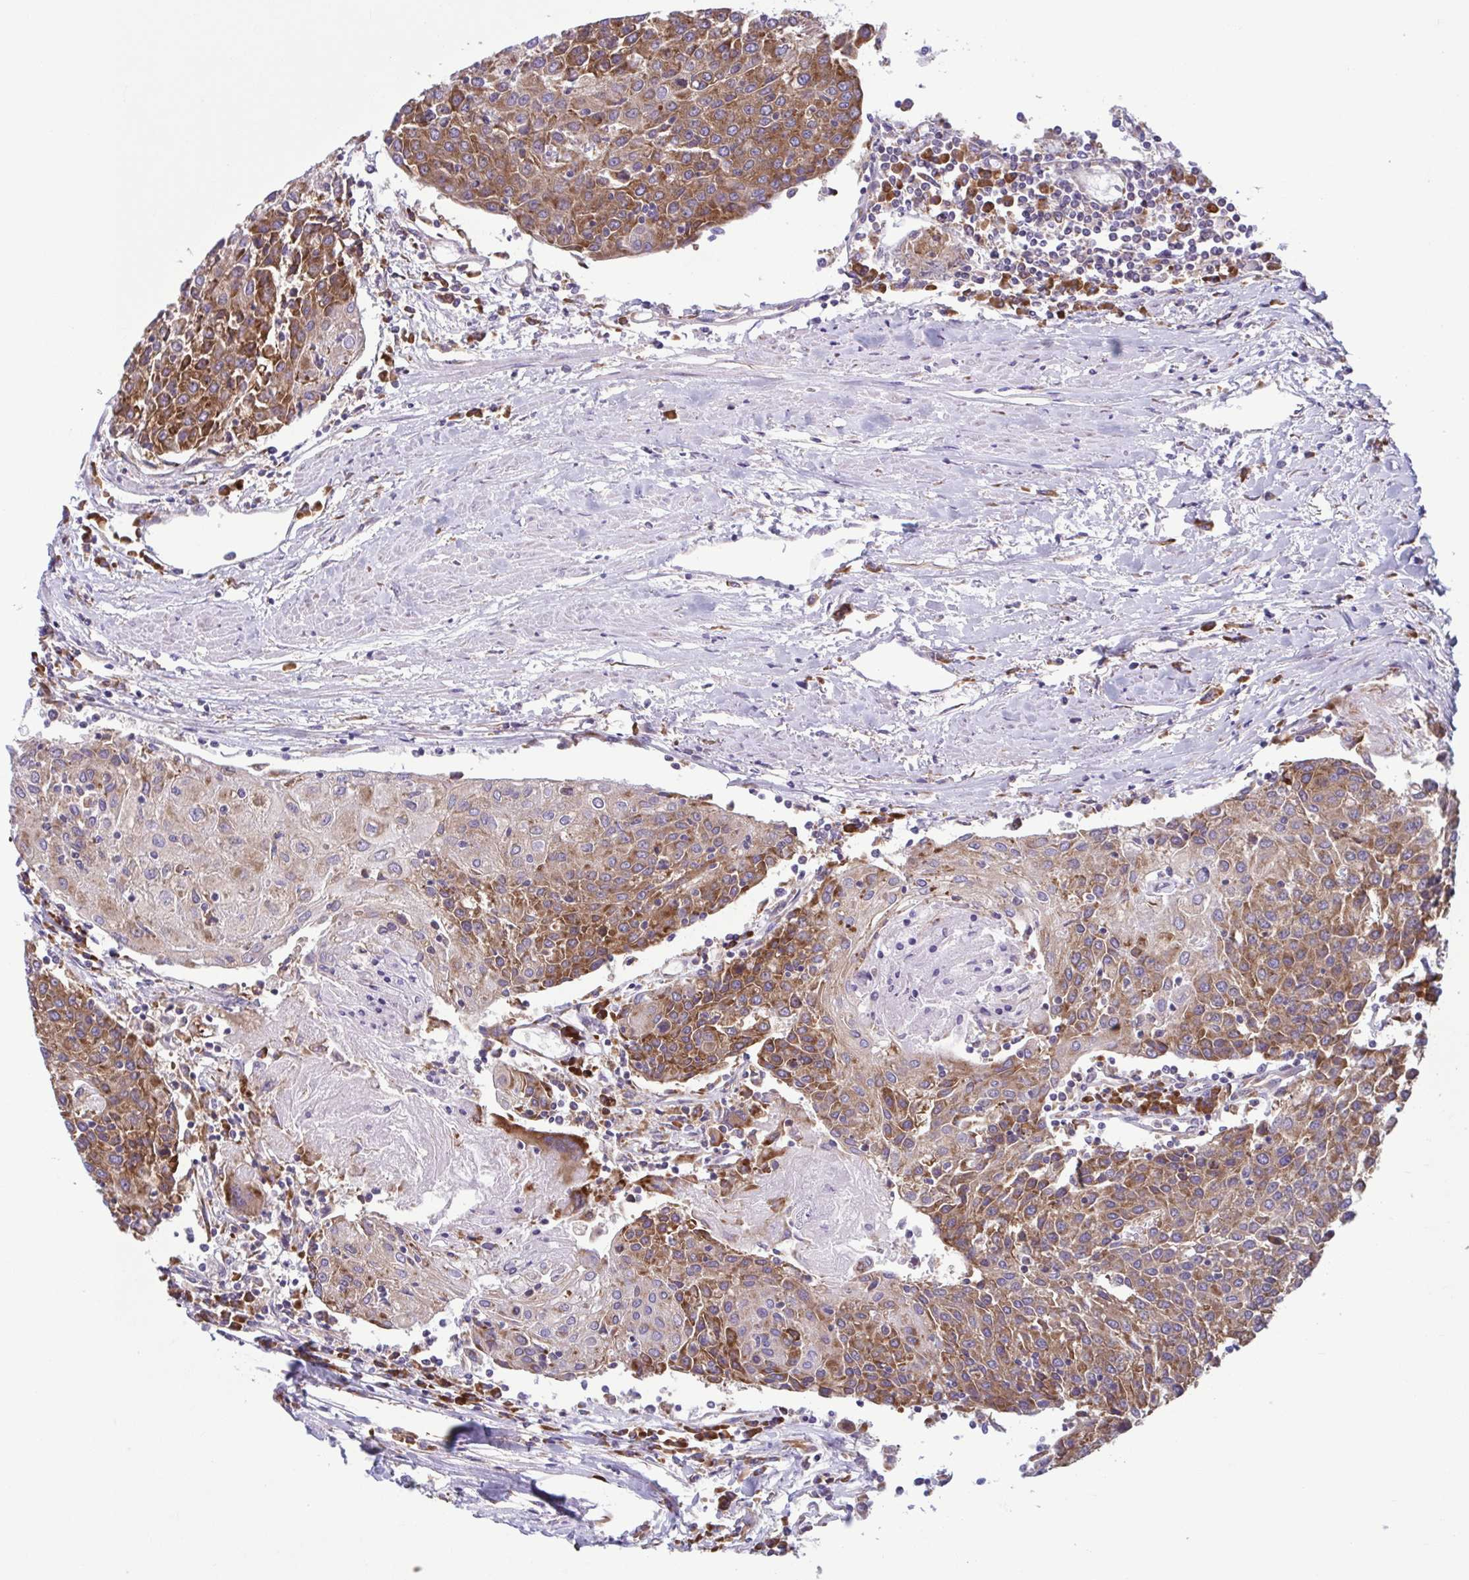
{"staining": {"intensity": "moderate", "quantity": ">75%", "location": "cytoplasmic/membranous"}, "tissue": "urothelial cancer", "cell_type": "Tumor cells", "image_type": "cancer", "snomed": [{"axis": "morphology", "description": "Urothelial carcinoma, High grade"}, {"axis": "topography", "description": "Urinary bladder"}], "caption": "Human urothelial cancer stained with a protein marker shows moderate staining in tumor cells.", "gene": "RPS16", "patient": {"sex": "female", "age": 85}}